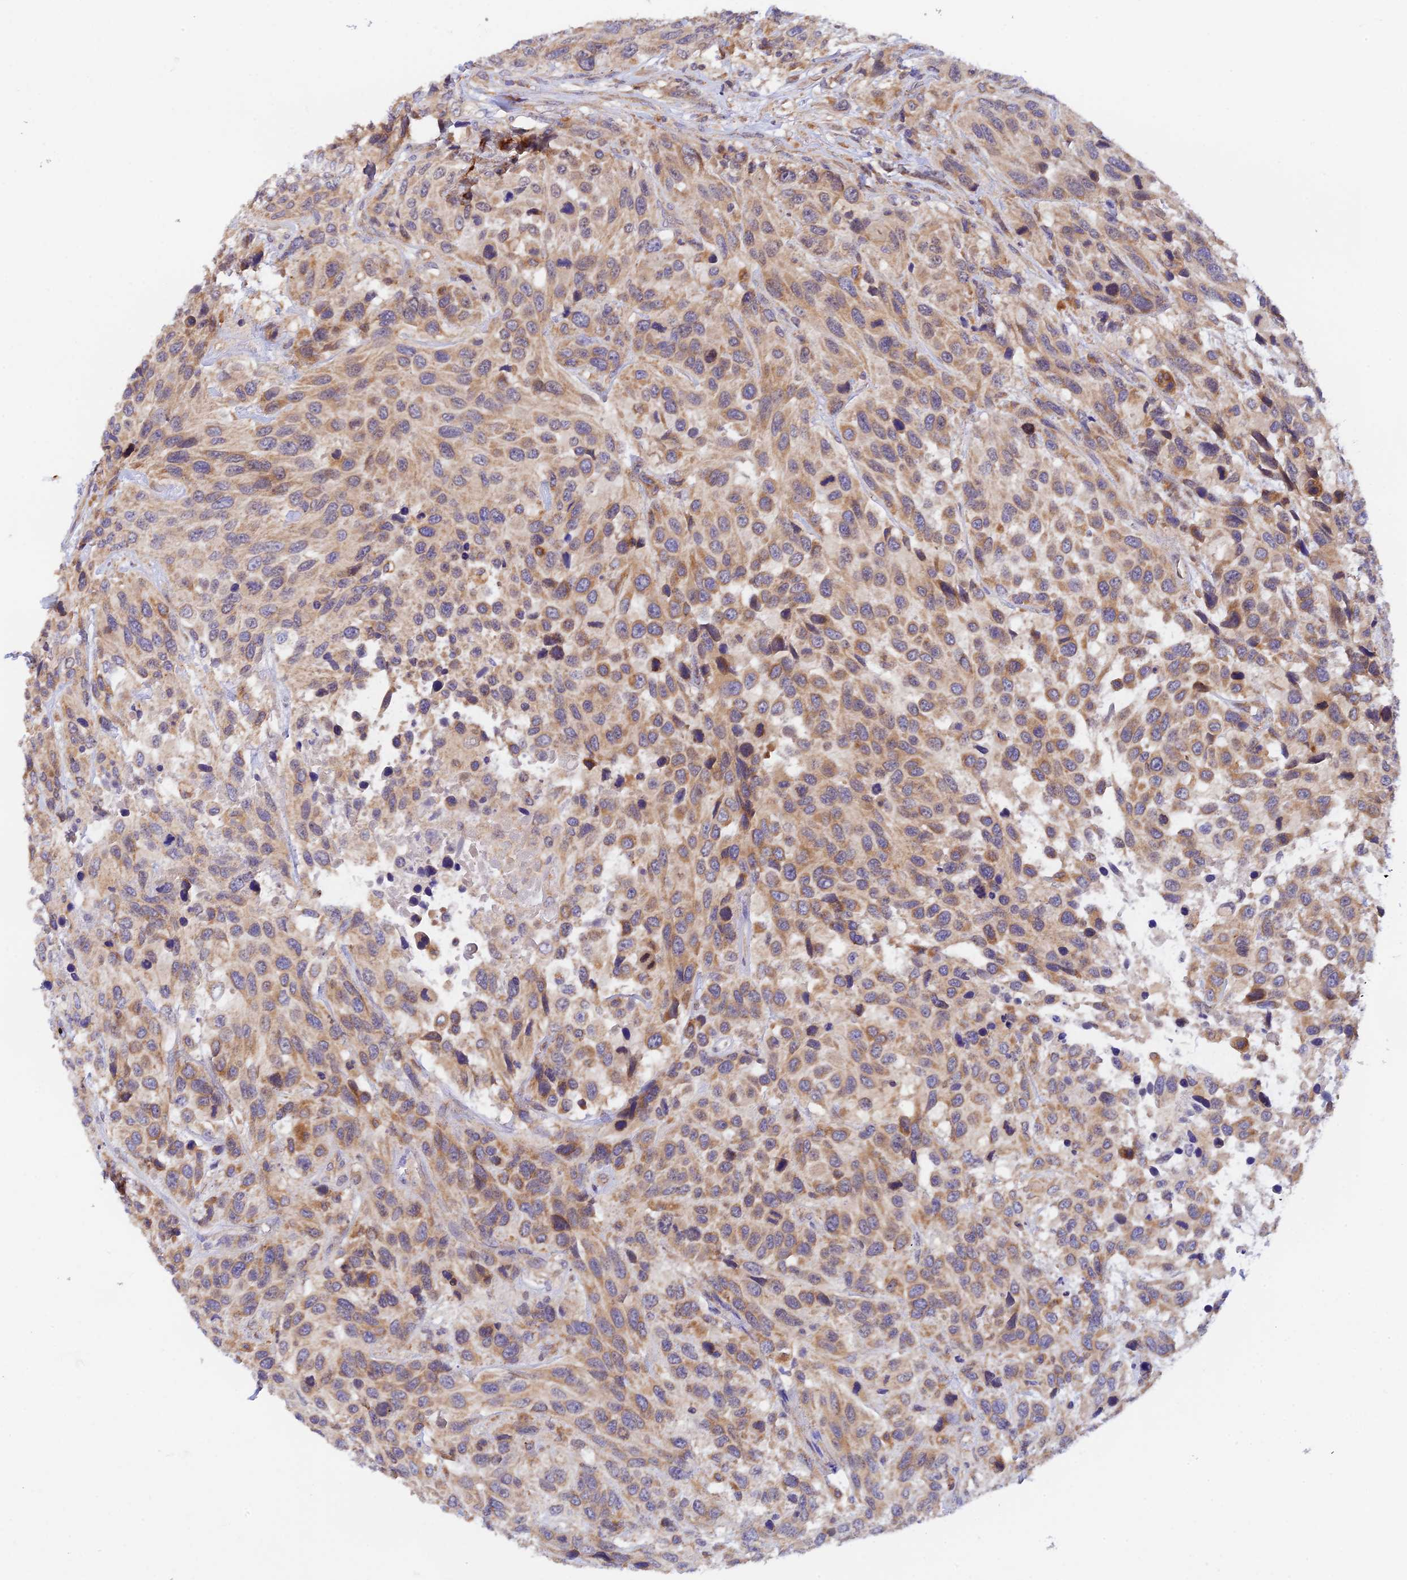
{"staining": {"intensity": "moderate", "quantity": ">75%", "location": "cytoplasmic/membranous"}, "tissue": "urothelial cancer", "cell_type": "Tumor cells", "image_type": "cancer", "snomed": [{"axis": "morphology", "description": "Urothelial carcinoma, High grade"}, {"axis": "topography", "description": "Urinary bladder"}], "caption": "Urothelial cancer stained with IHC exhibits moderate cytoplasmic/membranous positivity in approximately >75% of tumor cells.", "gene": "RANBP6", "patient": {"sex": "female", "age": 70}}